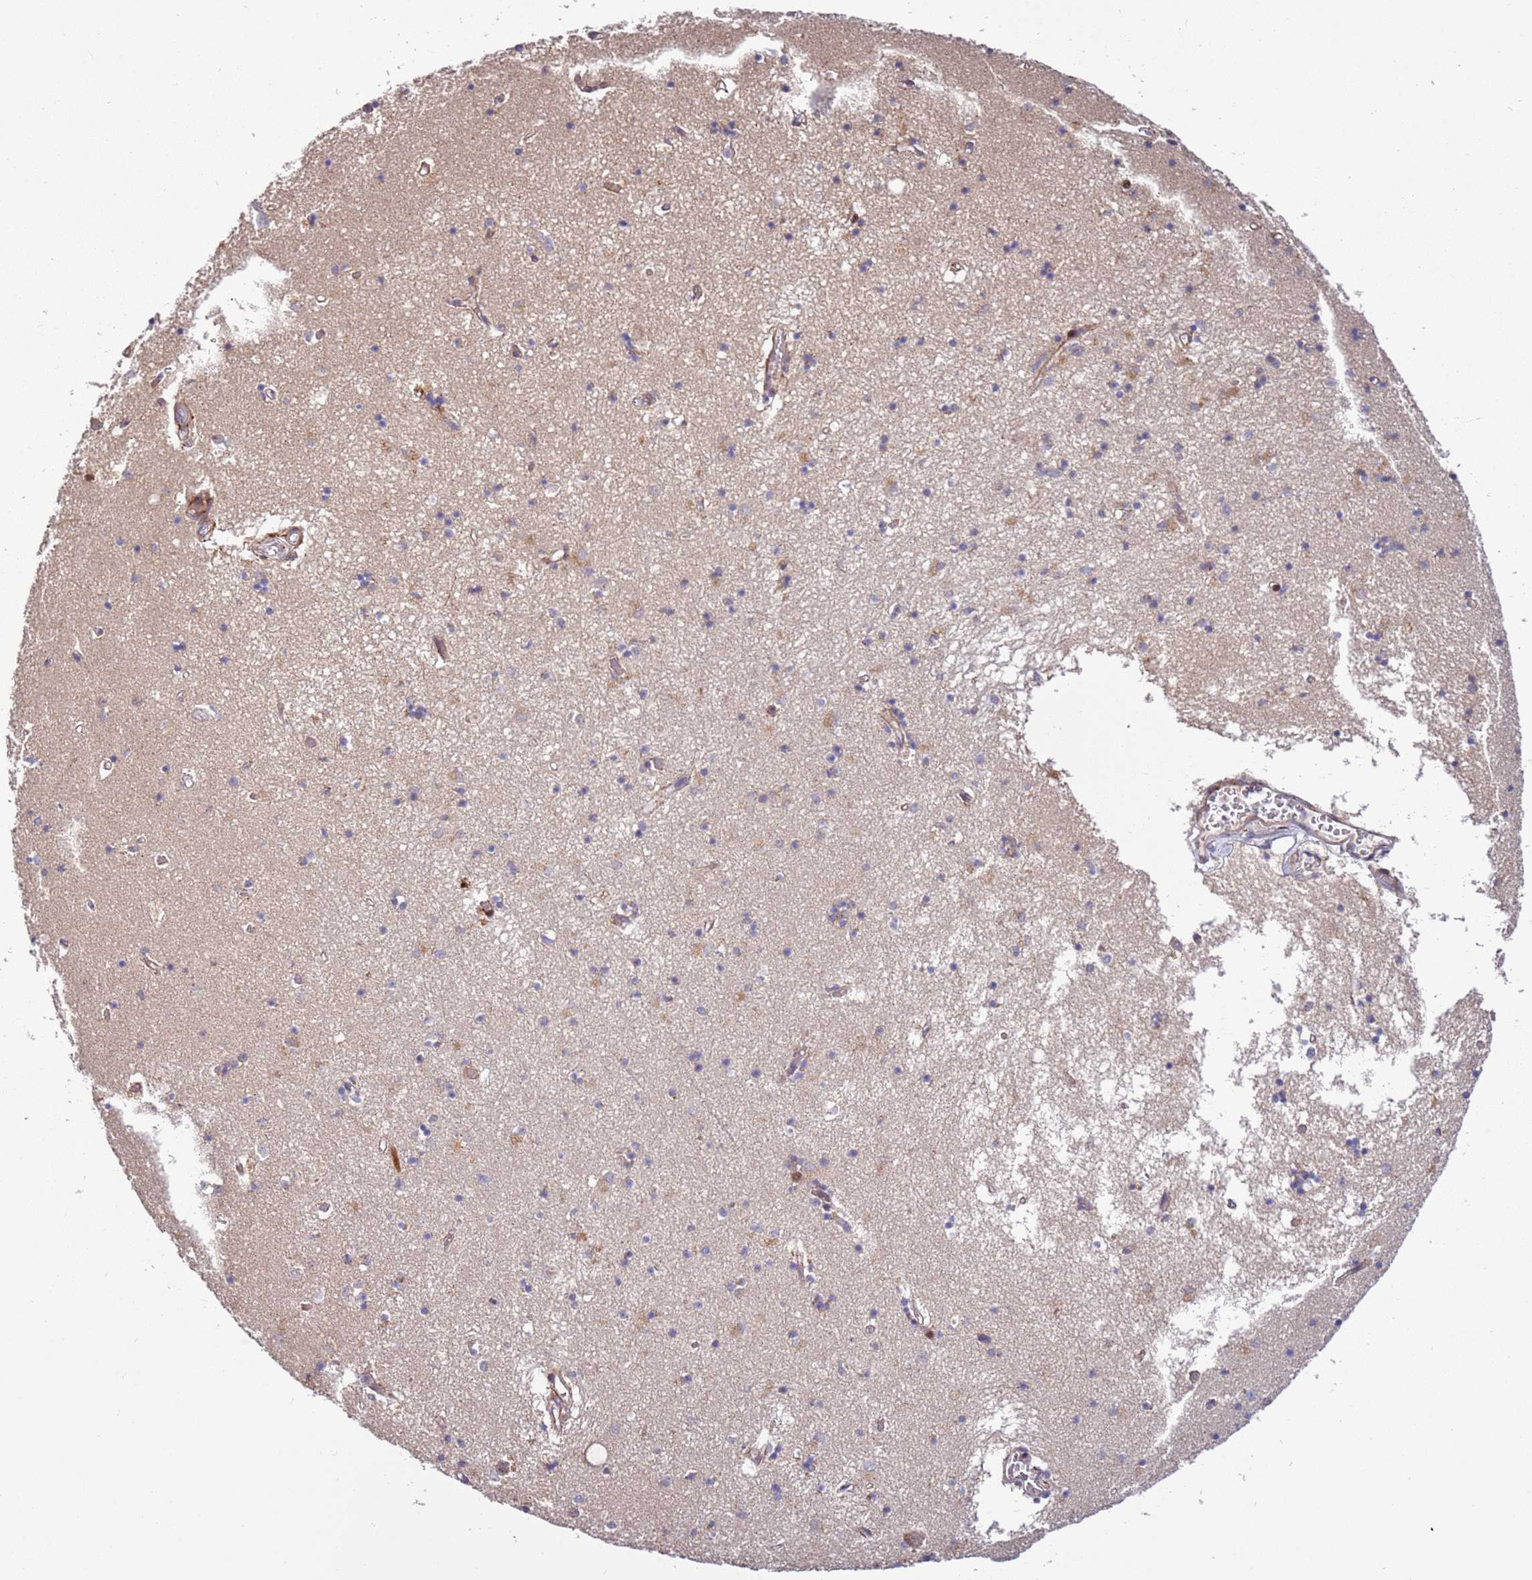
{"staining": {"intensity": "weak", "quantity": "<25%", "location": "cytoplasmic/membranous"}, "tissue": "hippocampus", "cell_type": "Glial cells", "image_type": "normal", "snomed": [{"axis": "morphology", "description": "Normal tissue, NOS"}, {"axis": "topography", "description": "Hippocampus"}], "caption": "DAB (3,3'-diaminobenzidine) immunohistochemical staining of benign hippocampus demonstrates no significant positivity in glial cells. (Immunohistochemistry, brightfield microscopy, high magnification).", "gene": "RHBDL1", "patient": {"sex": "male", "age": 70}}